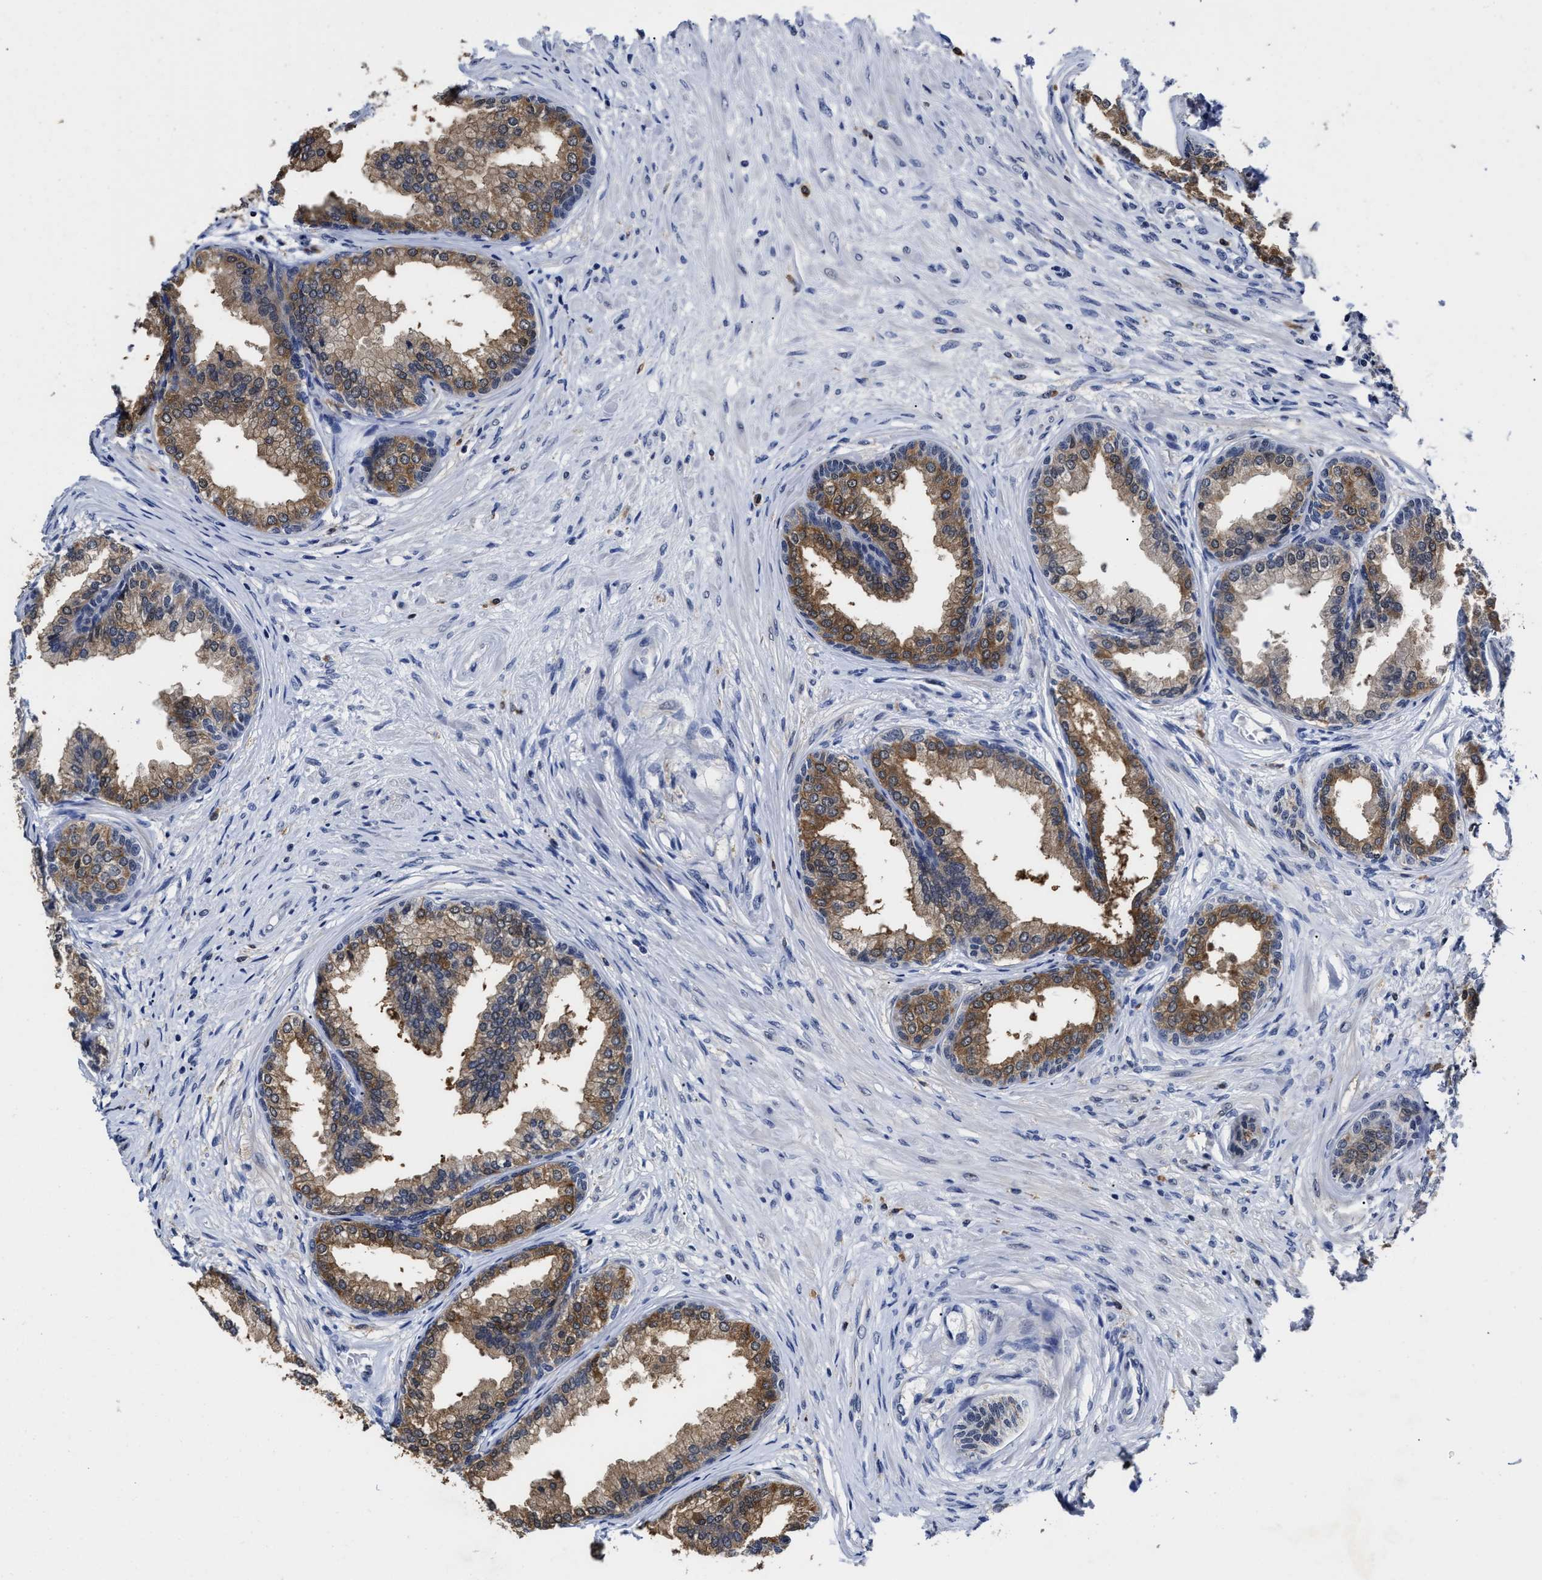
{"staining": {"intensity": "moderate", "quantity": ">75%", "location": "cytoplasmic/membranous"}, "tissue": "prostate", "cell_type": "Glandular cells", "image_type": "normal", "snomed": [{"axis": "morphology", "description": "Normal tissue, NOS"}, {"axis": "topography", "description": "Prostate"}], "caption": "IHC of benign prostate shows medium levels of moderate cytoplasmic/membranous staining in about >75% of glandular cells.", "gene": "PRPF4B", "patient": {"sex": "male", "age": 76}}